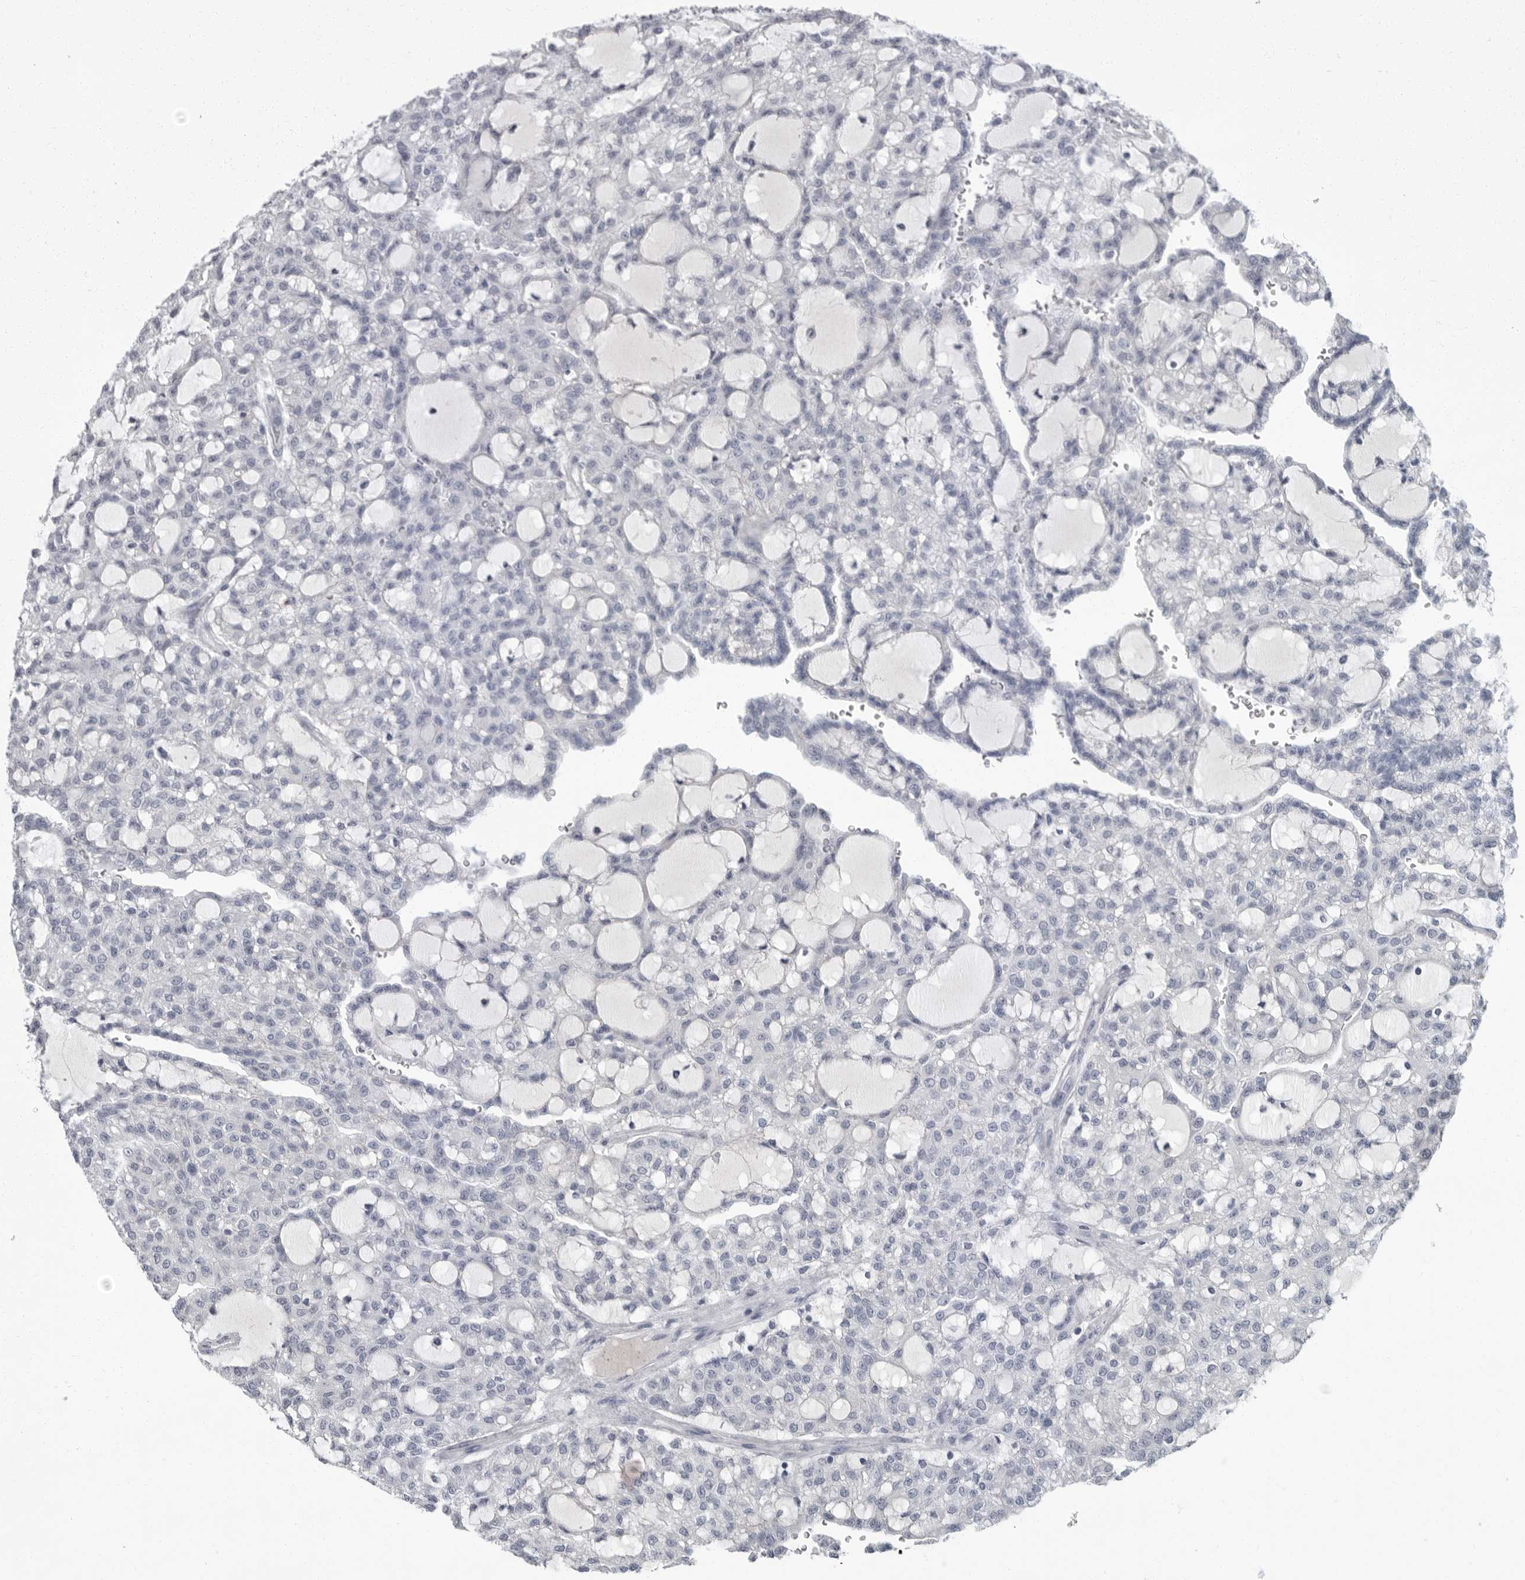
{"staining": {"intensity": "negative", "quantity": "none", "location": "none"}, "tissue": "renal cancer", "cell_type": "Tumor cells", "image_type": "cancer", "snomed": [{"axis": "morphology", "description": "Adenocarcinoma, NOS"}, {"axis": "topography", "description": "Kidney"}], "caption": "Adenocarcinoma (renal) stained for a protein using immunohistochemistry (IHC) shows no staining tumor cells.", "gene": "SLC25A39", "patient": {"sex": "male", "age": 63}}